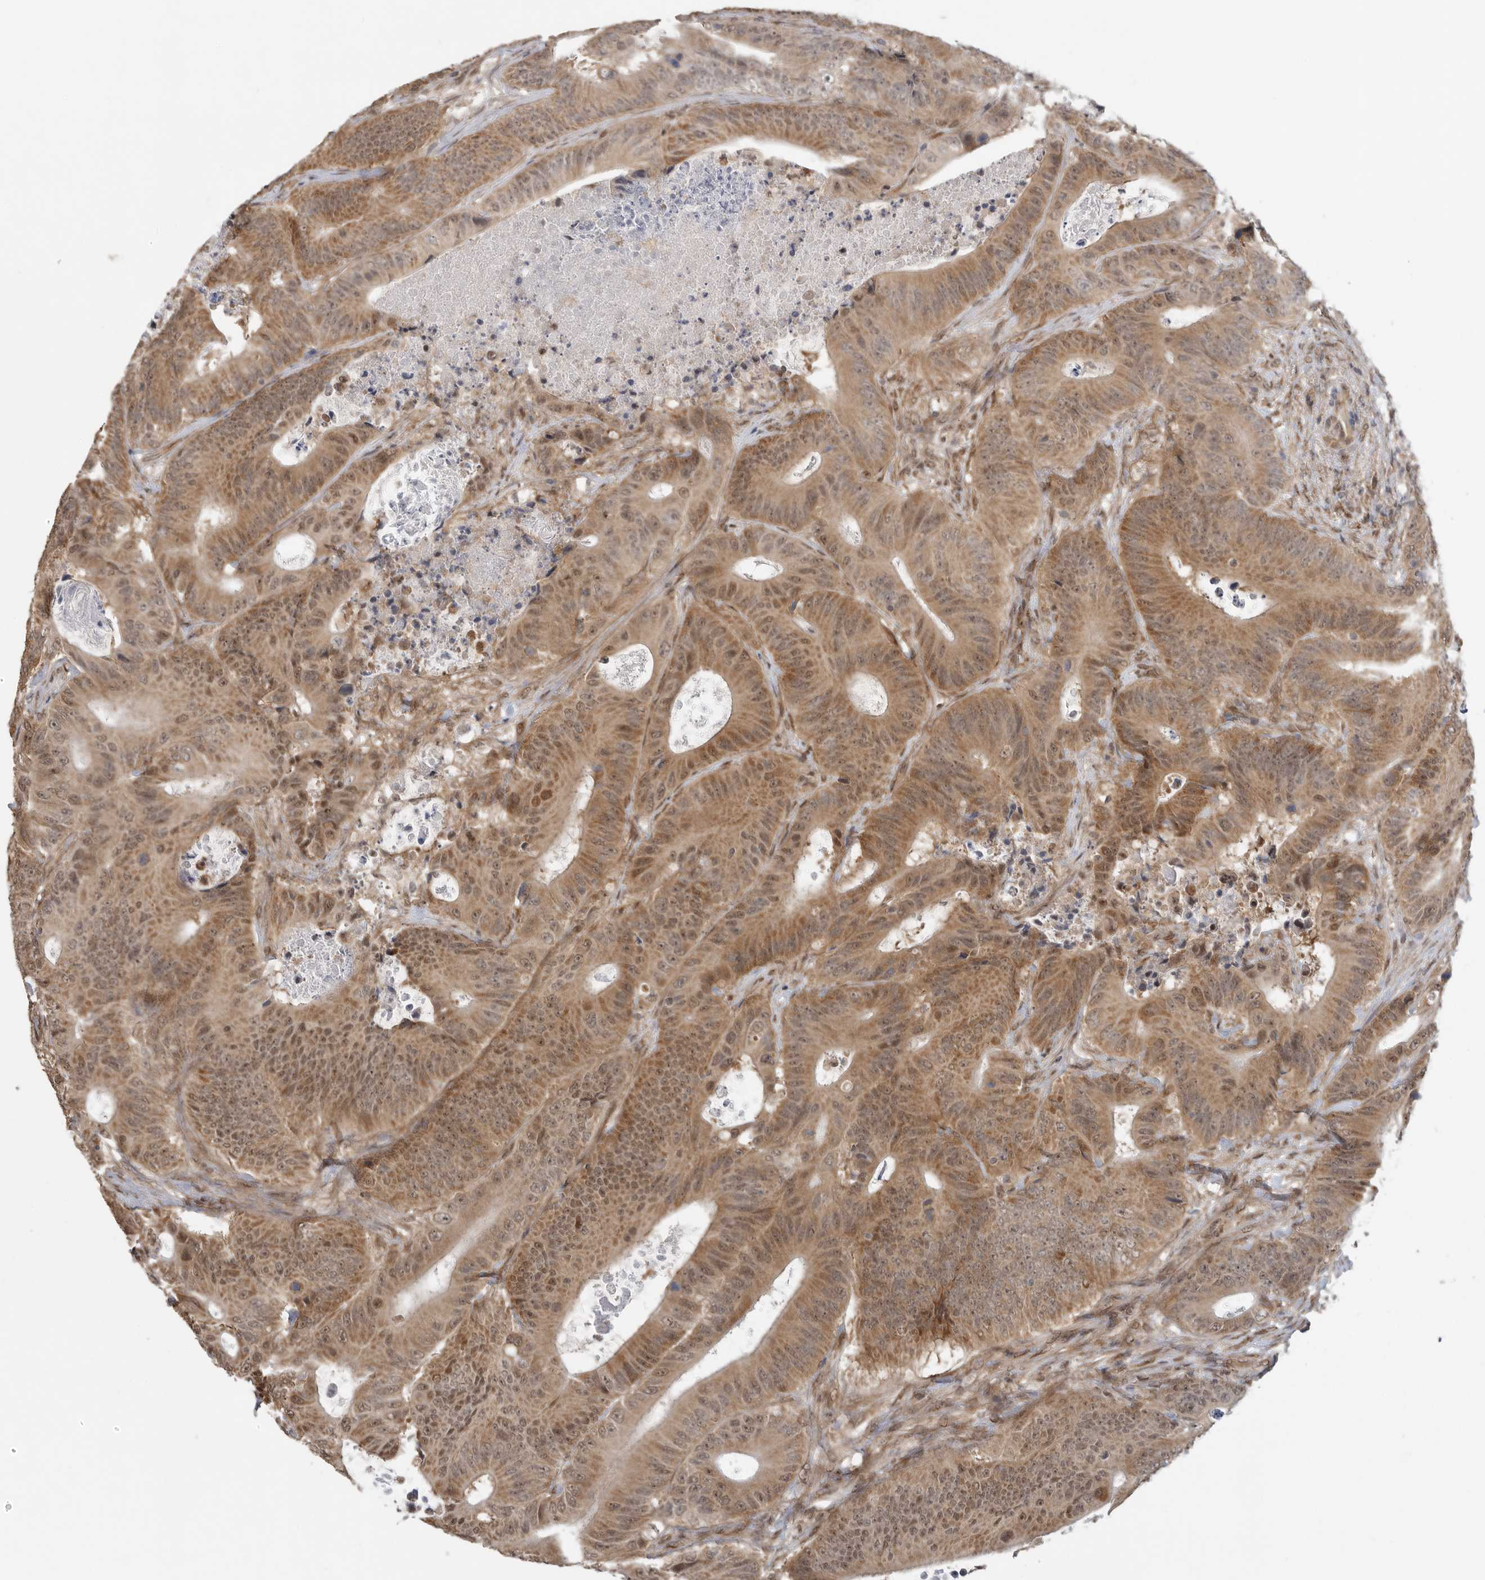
{"staining": {"intensity": "moderate", "quantity": ">75%", "location": "cytoplasmic/membranous,nuclear"}, "tissue": "colorectal cancer", "cell_type": "Tumor cells", "image_type": "cancer", "snomed": [{"axis": "morphology", "description": "Adenocarcinoma, NOS"}, {"axis": "topography", "description": "Colon"}], "caption": "Colorectal cancer stained for a protein (brown) exhibits moderate cytoplasmic/membranous and nuclear positive expression in about >75% of tumor cells.", "gene": "VPS50", "patient": {"sex": "male", "age": 83}}